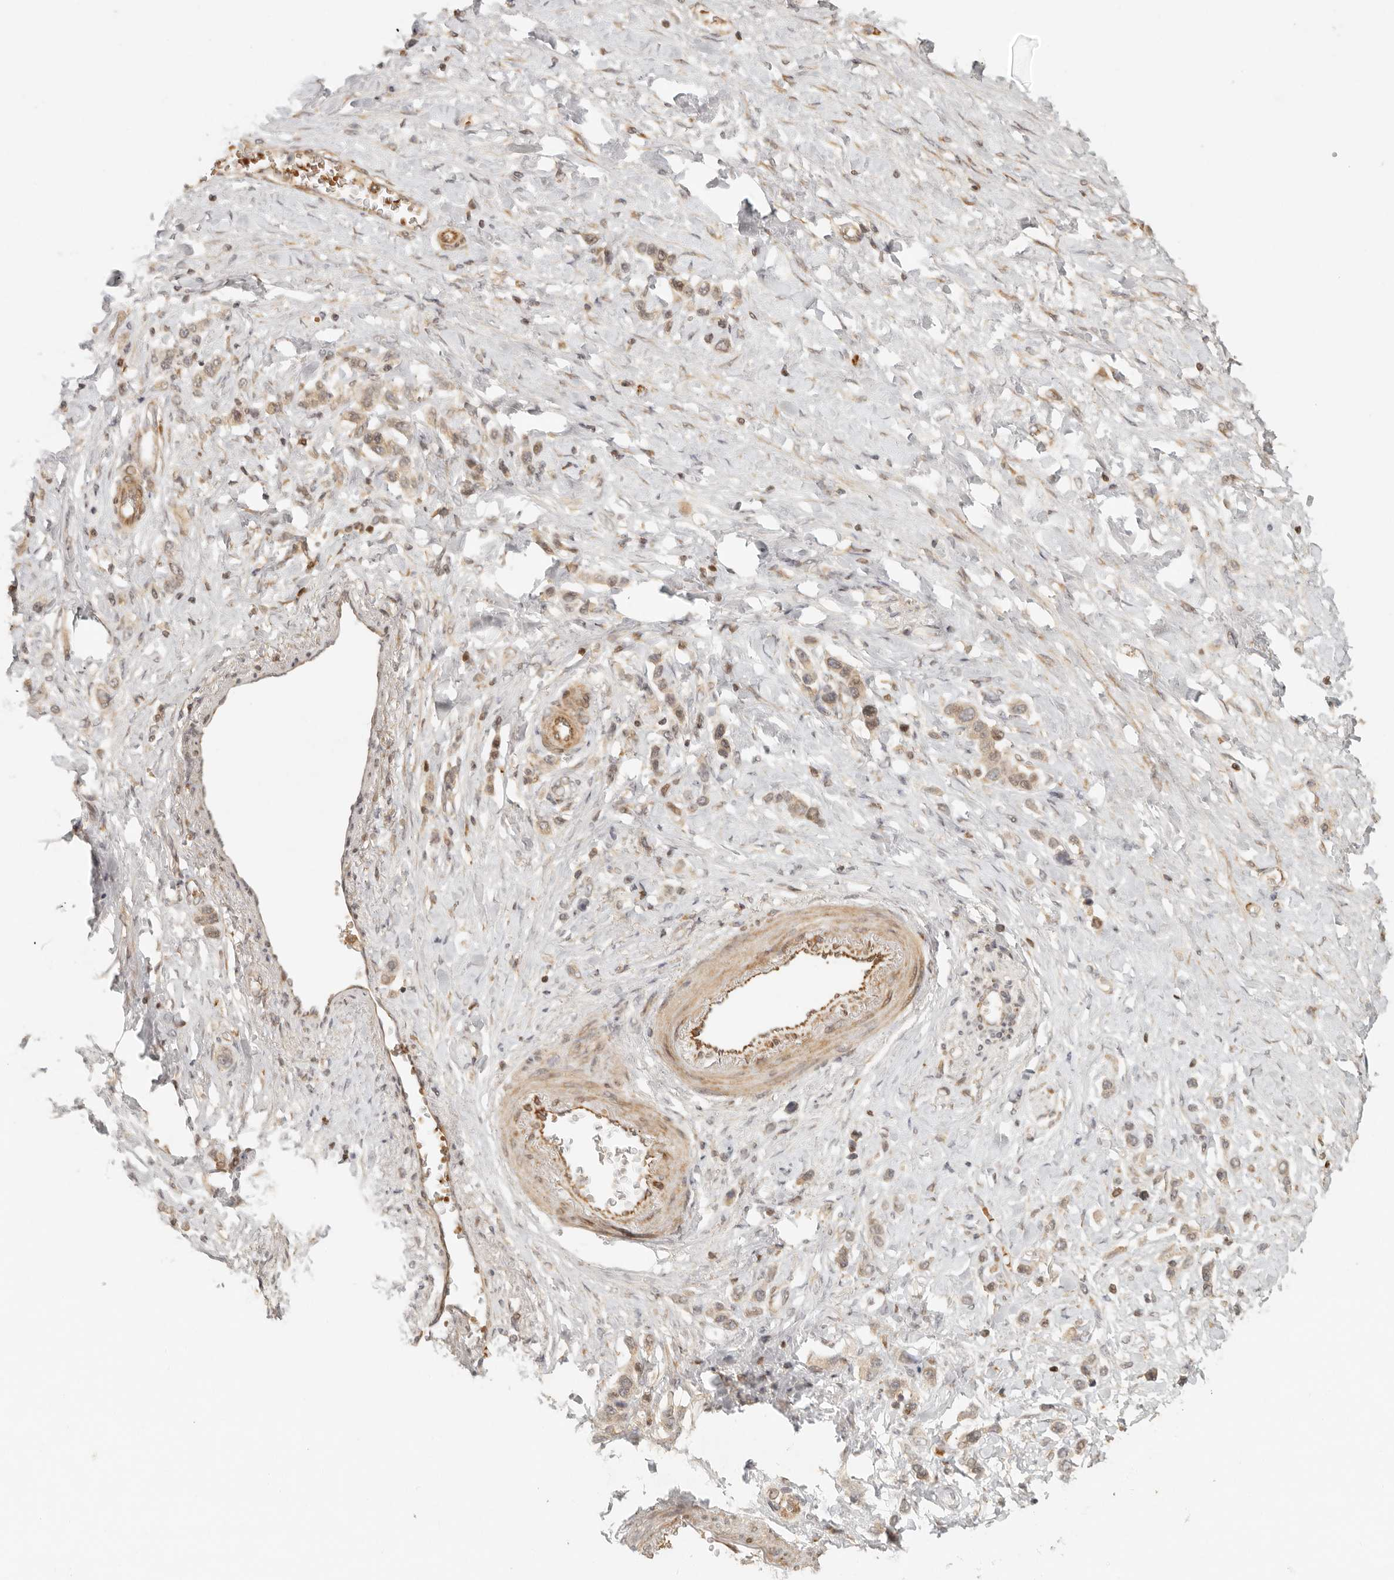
{"staining": {"intensity": "weak", "quantity": ">75%", "location": "cytoplasmic/membranous"}, "tissue": "stomach cancer", "cell_type": "Tumor cells", "image_type": "cancer", "snomed": [{"axis": "morphology", "description": "Adenocarcinoma, NOS"}, {"axis": "topography", "description": "Stomach"}], "caption": "IHC (DAB (3,3'-diaminobenzidine)) staining of human stomach cancer exhibits weak cytoplasmic/membranous protein expression in approximately >75% of tumor cells.", "gene": "AHDC1", "patient": {"sex": "female", "age": 65}}